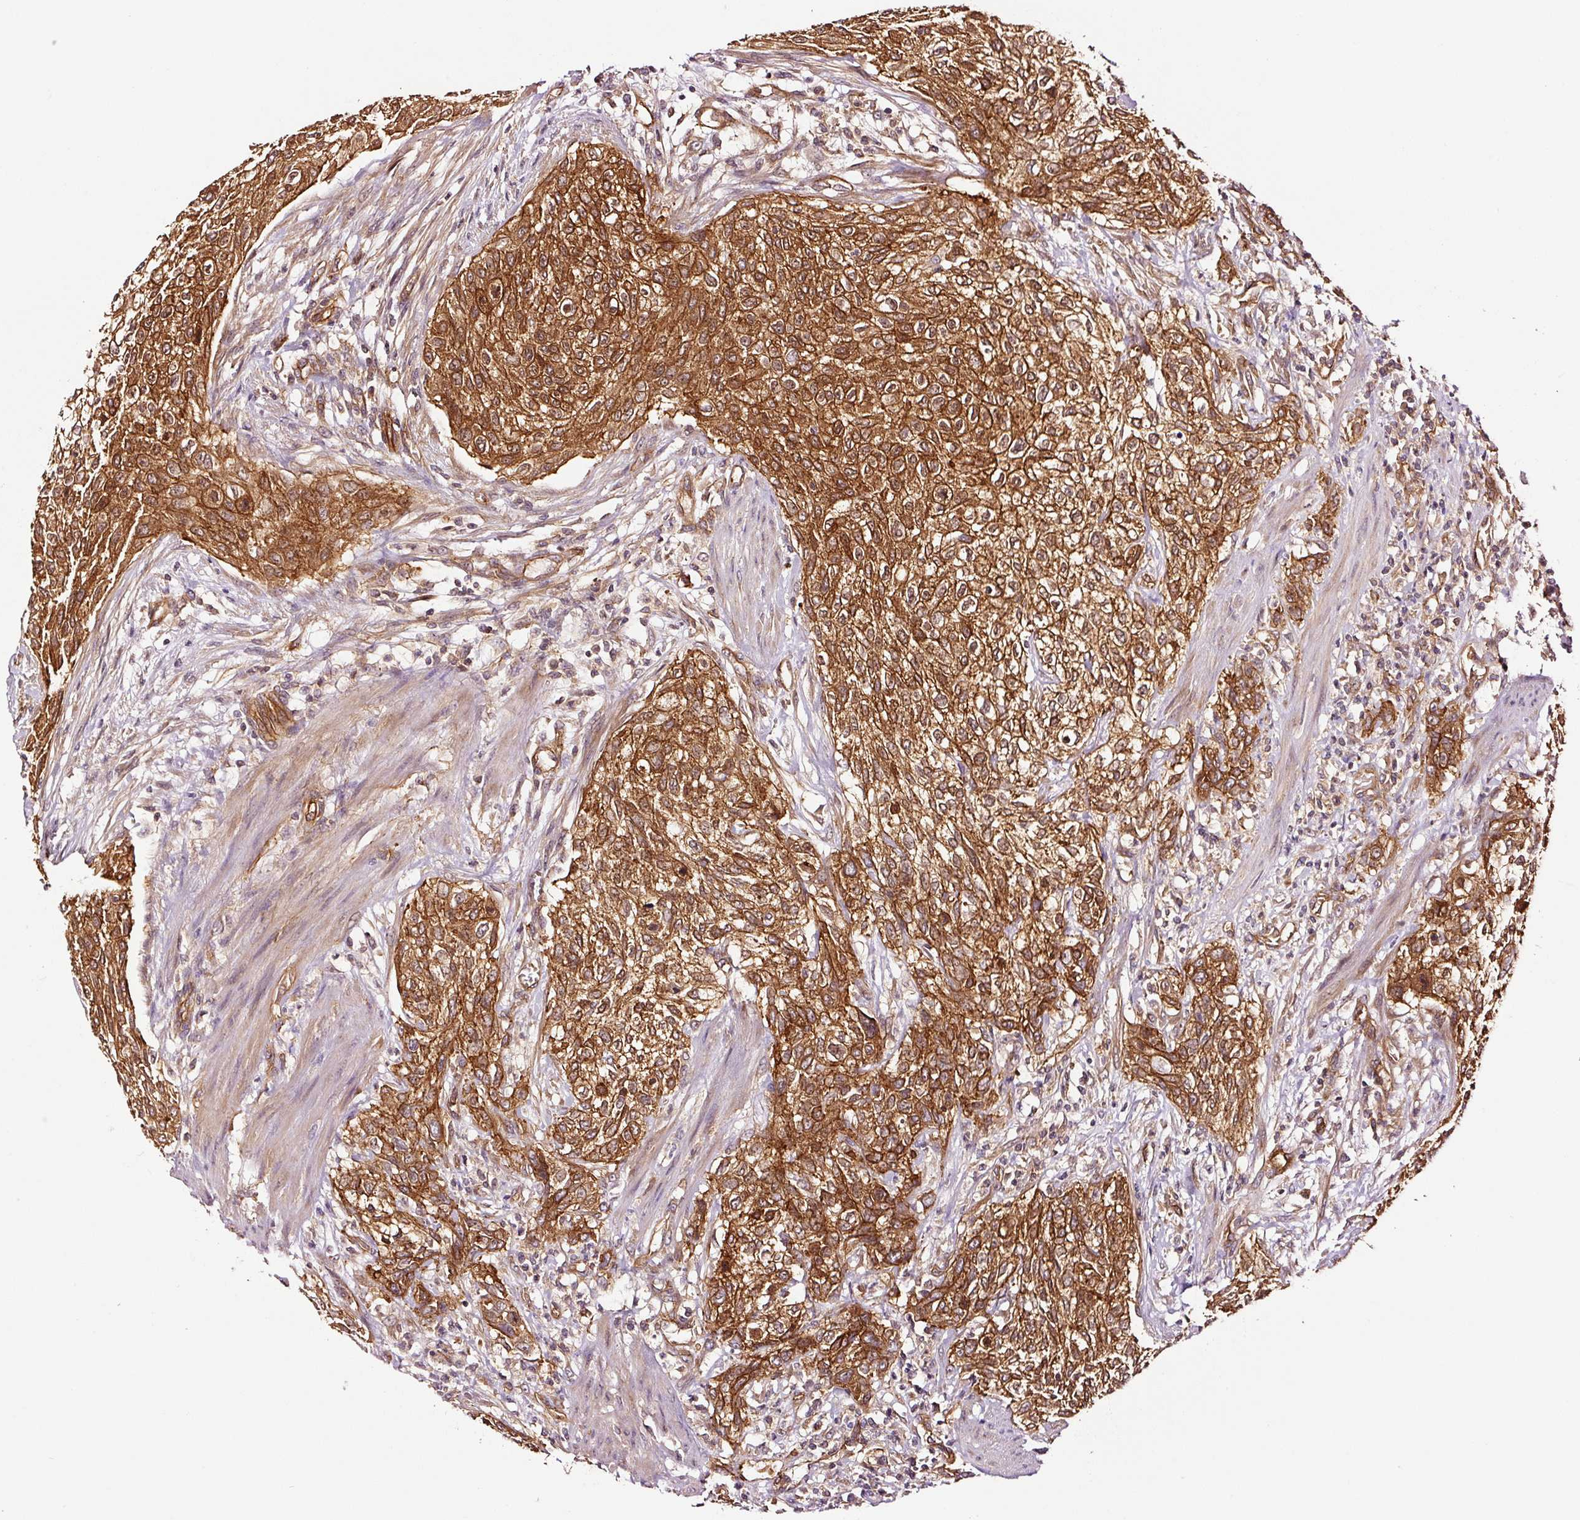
{"staining": {"intensity": "strong", "quantity": ">75%", "location": "cytoplasmic/membranous"}, "tissue": "urothelial cancer", "cell_type": "Tumor cells", "image_type": "cancer", "snomed": [{"axis": "morphology", "description": "Urothelial carcinoma, High grade"}, {"axis": "topography", "description": "Urinary bladder"}], "caption": "Strong cytoplasmic/membranous staining for a protein is appreciated in about >75% of tumor cells of urothelial cancer using immunohistochemistry (IHC).", "gene": "METAP1", "patient": {"sex": "male", "age": 35}}